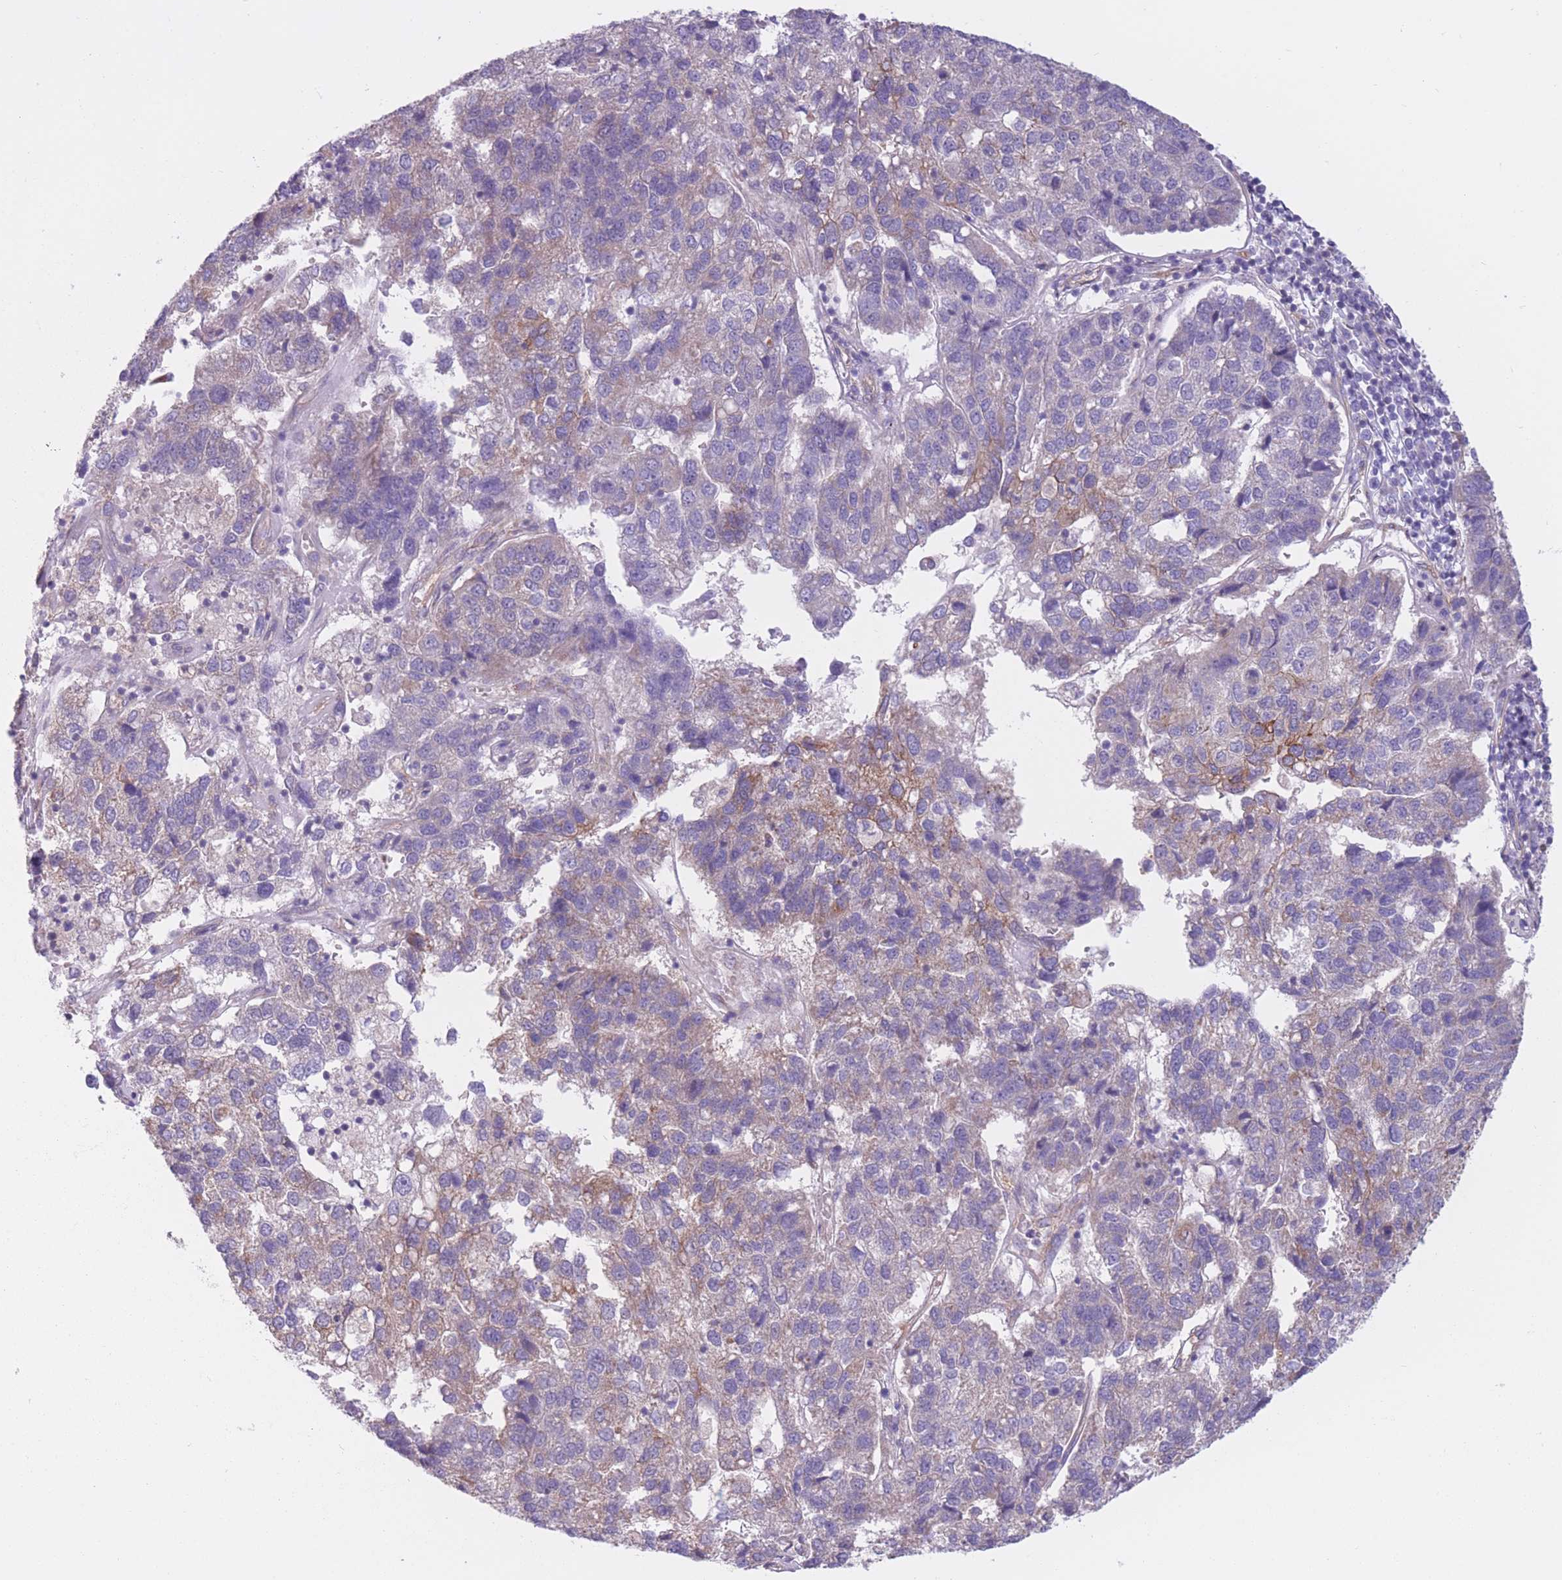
{"staining": {"intensity": "weak", "quantity": "<25%", "location": "cytoplasmic/membranous"}, "tissue": "pancreatic cancer", "cell_type": "Tumor cells", "image_type": "cancer", "snomed": [{"axis": "morphology", "description": "Adenocarcinoma, NOS"}, {"axis": "topography", "description": "Pancreas"}], "caption": "The photomicrograph reveals no staining of tumor cells in pancreatic cancer.", "gene": "SERPINB3", "patient": {"sex": "female", "age": 61}}